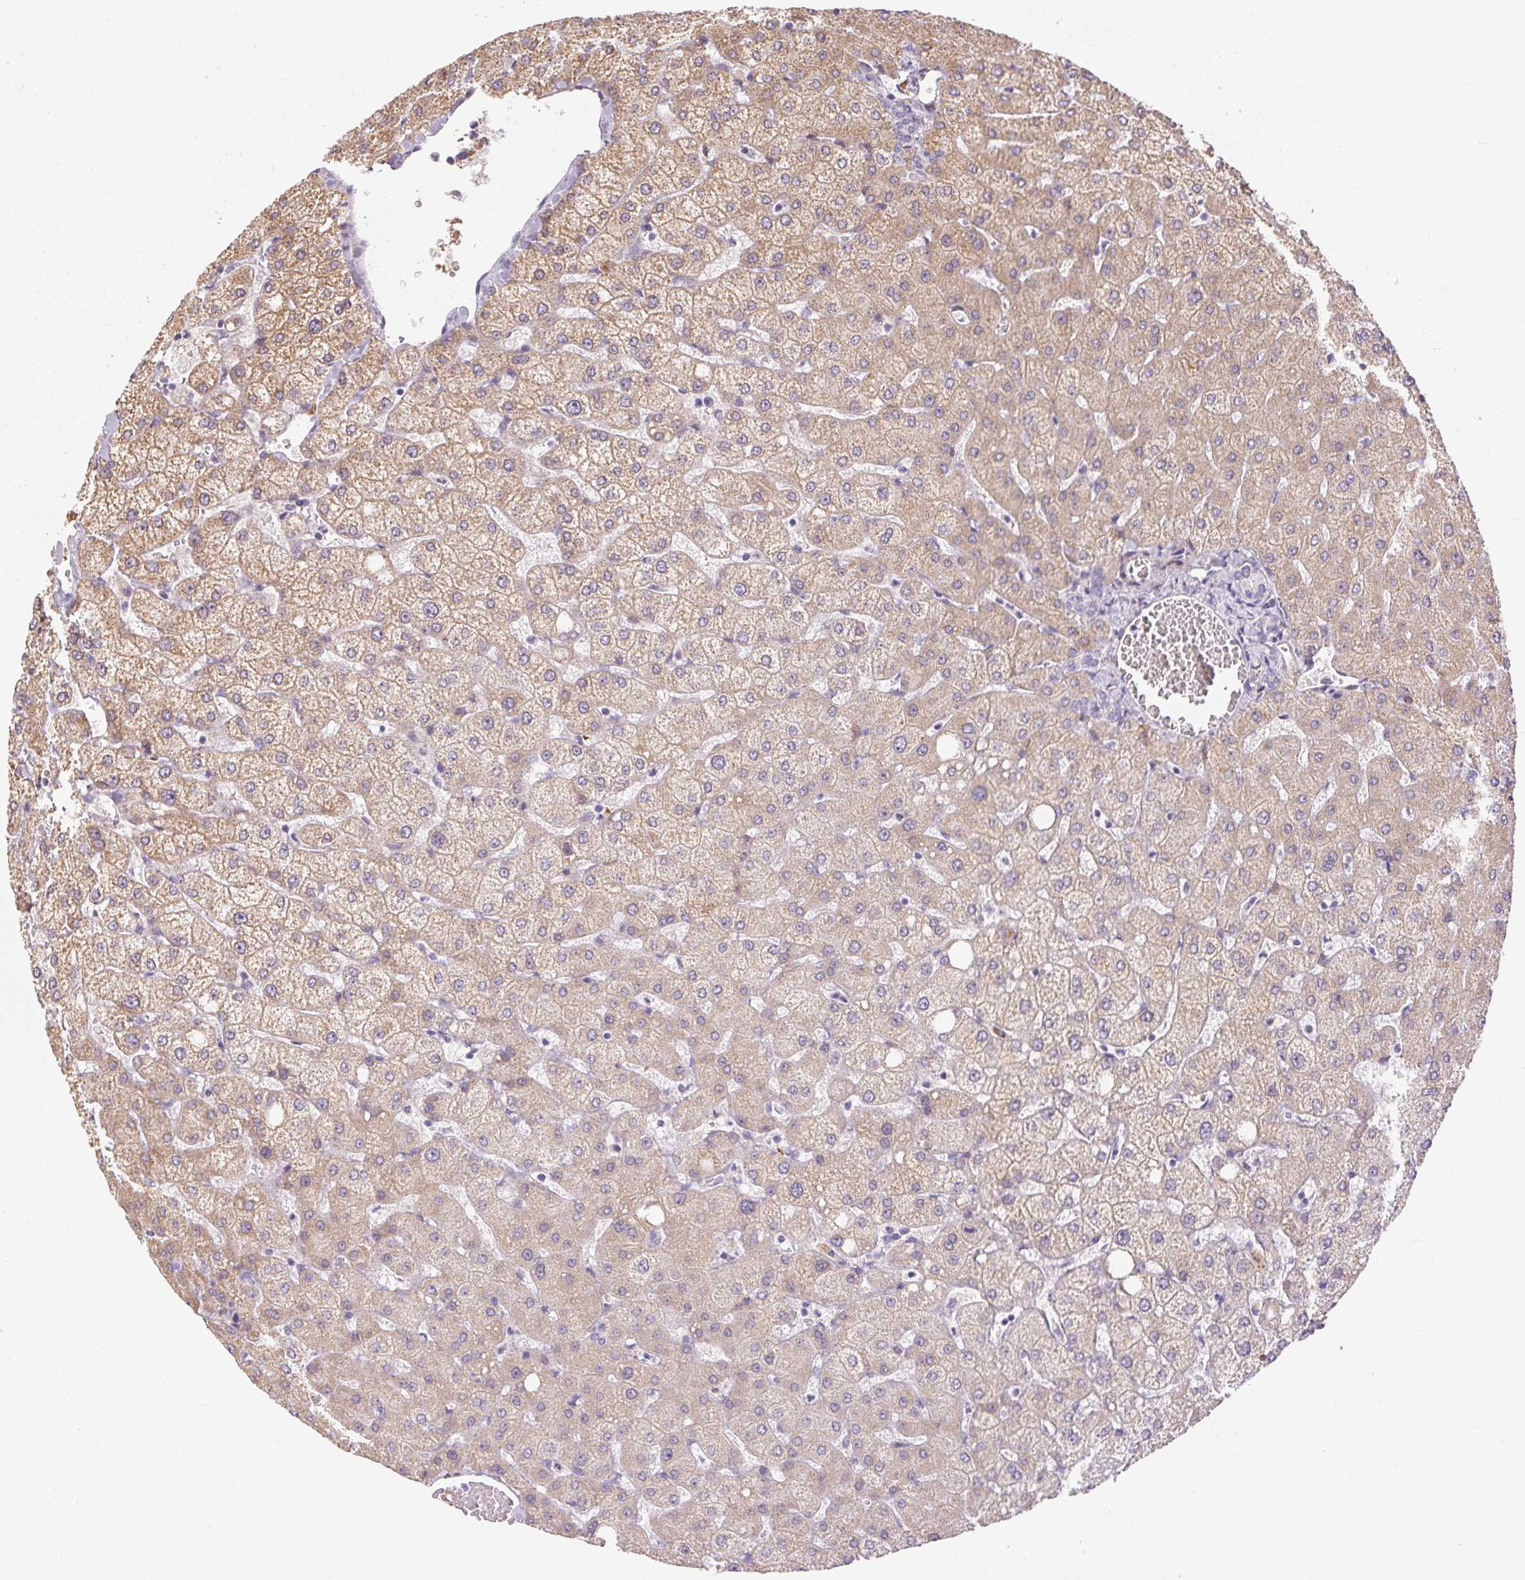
{"staining": {"intensity": "negative", "quantity": "none", "location": "none"}, "tissue": "liver", "cell_type": "Cholangiocytes", "image_type": "normal", "snomed": [{"axis": "morphology", "description": "Normal tissue, NOS"}, {"axis": "topography", "description": "Liver"}], "caption": "Histopathology image shows no protein staining in cholangiocytes of unremarkable liver. Brightfield microscopy of immunohistochemistry (IHC) stained with DAB (brown) and hematoxylin (blue), captured at high magnification.", "gene": "RPGRIP1", "patient": {"sex": "female", "age": 54}}